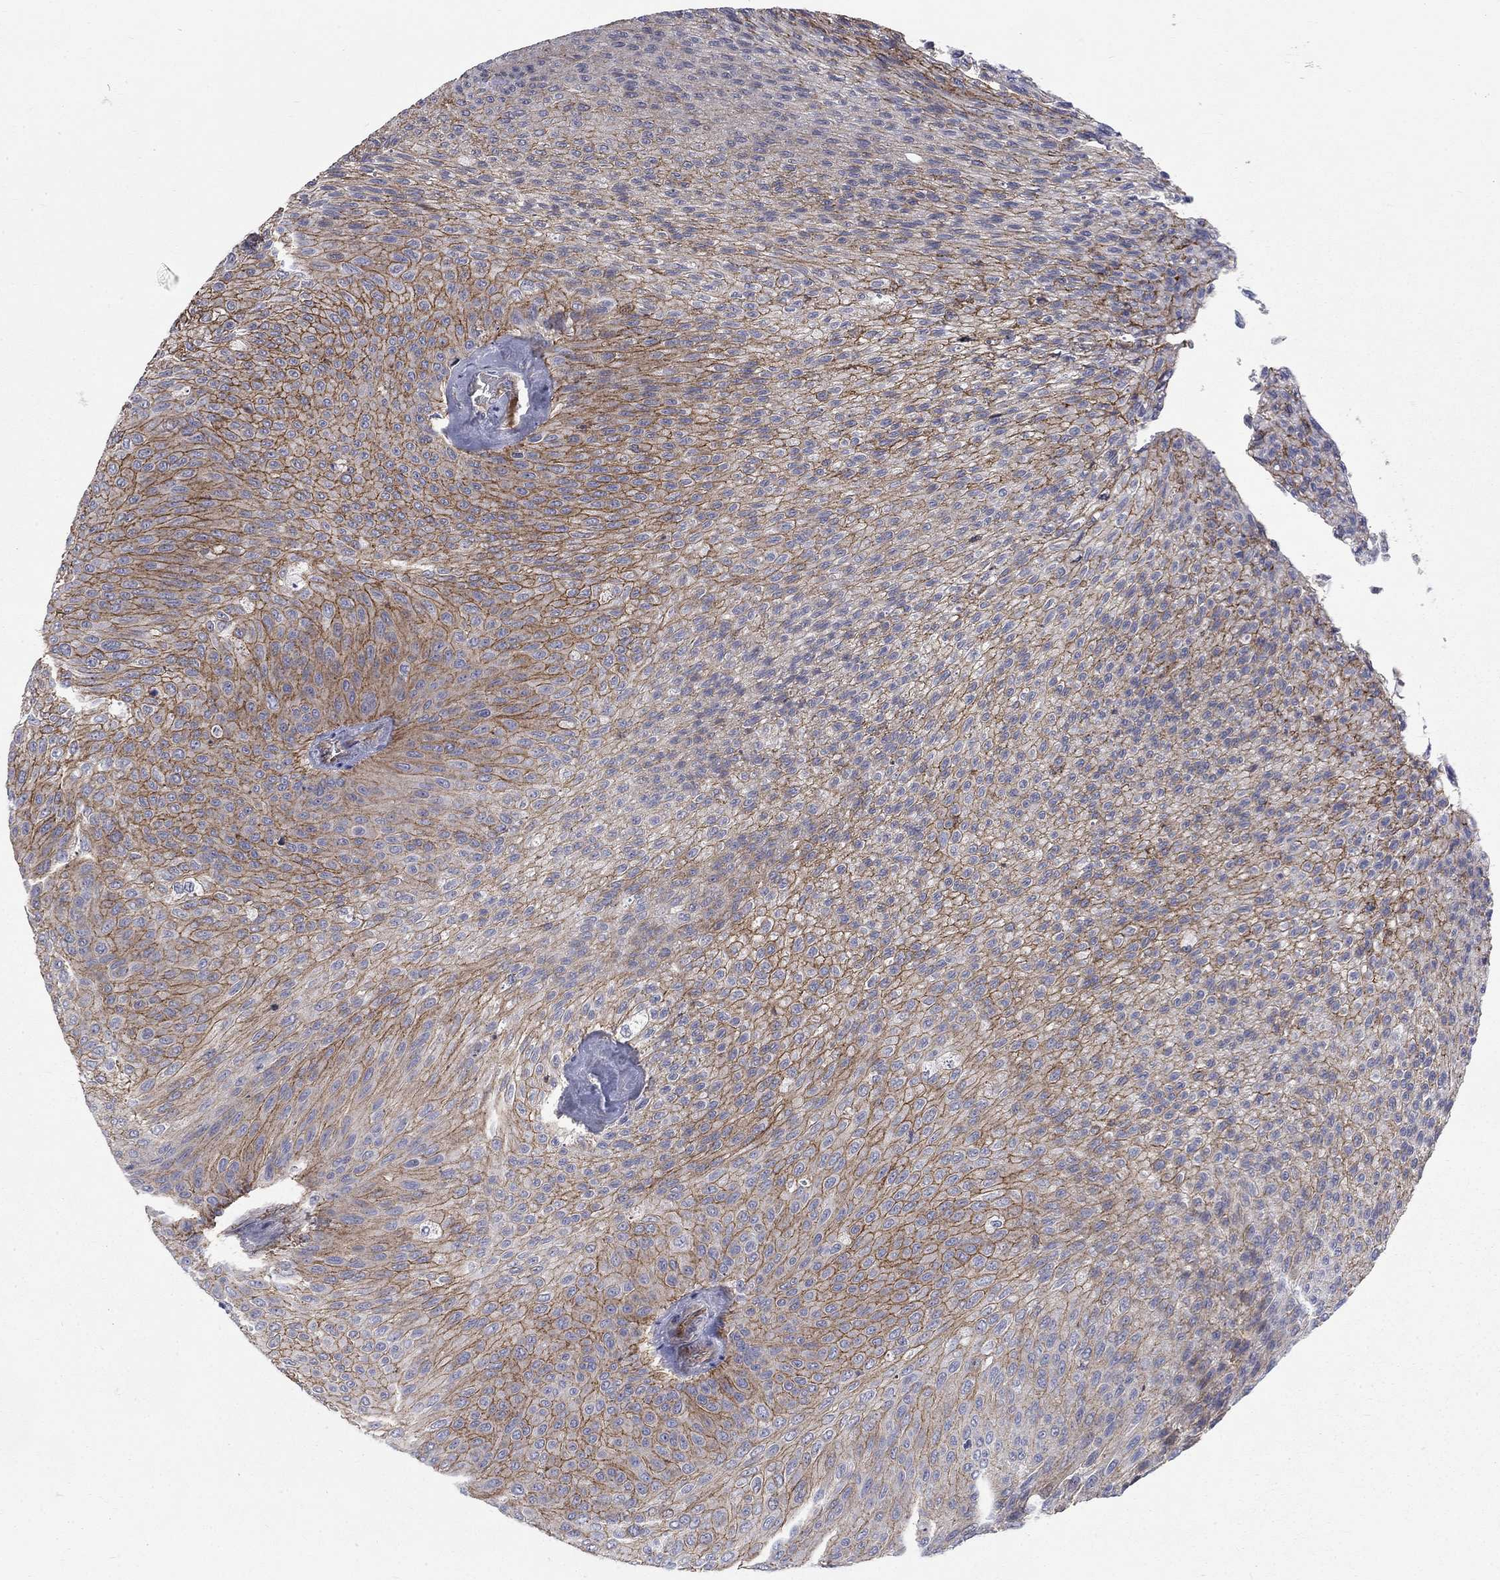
{"staining": {"intensity": "moderate", "quantity": ">75%", "location": "cytoplasmic/membranous"}, "tissue": "urothelial cancer", "cell_type": "Tumor cells", "image_type": "cancer", "snomed": [{"axis": "morphology", "description": "Urothelial carcinoma, Low grade"}, {"axis": "topography", "description": "Ureter, NOS"}, {"axis": "topography", "description": "Urinary bladder"}], "caption": "DAB (3,3'-diaminobenzidine) immunohistochemical staining of human urothelial cancer shows moderate cytoplasmic/membranous protein positivity in approximately >75% of tumor cells.", "gene": "SLC1A1", "patient": {"sex": "male", "age": 78}}